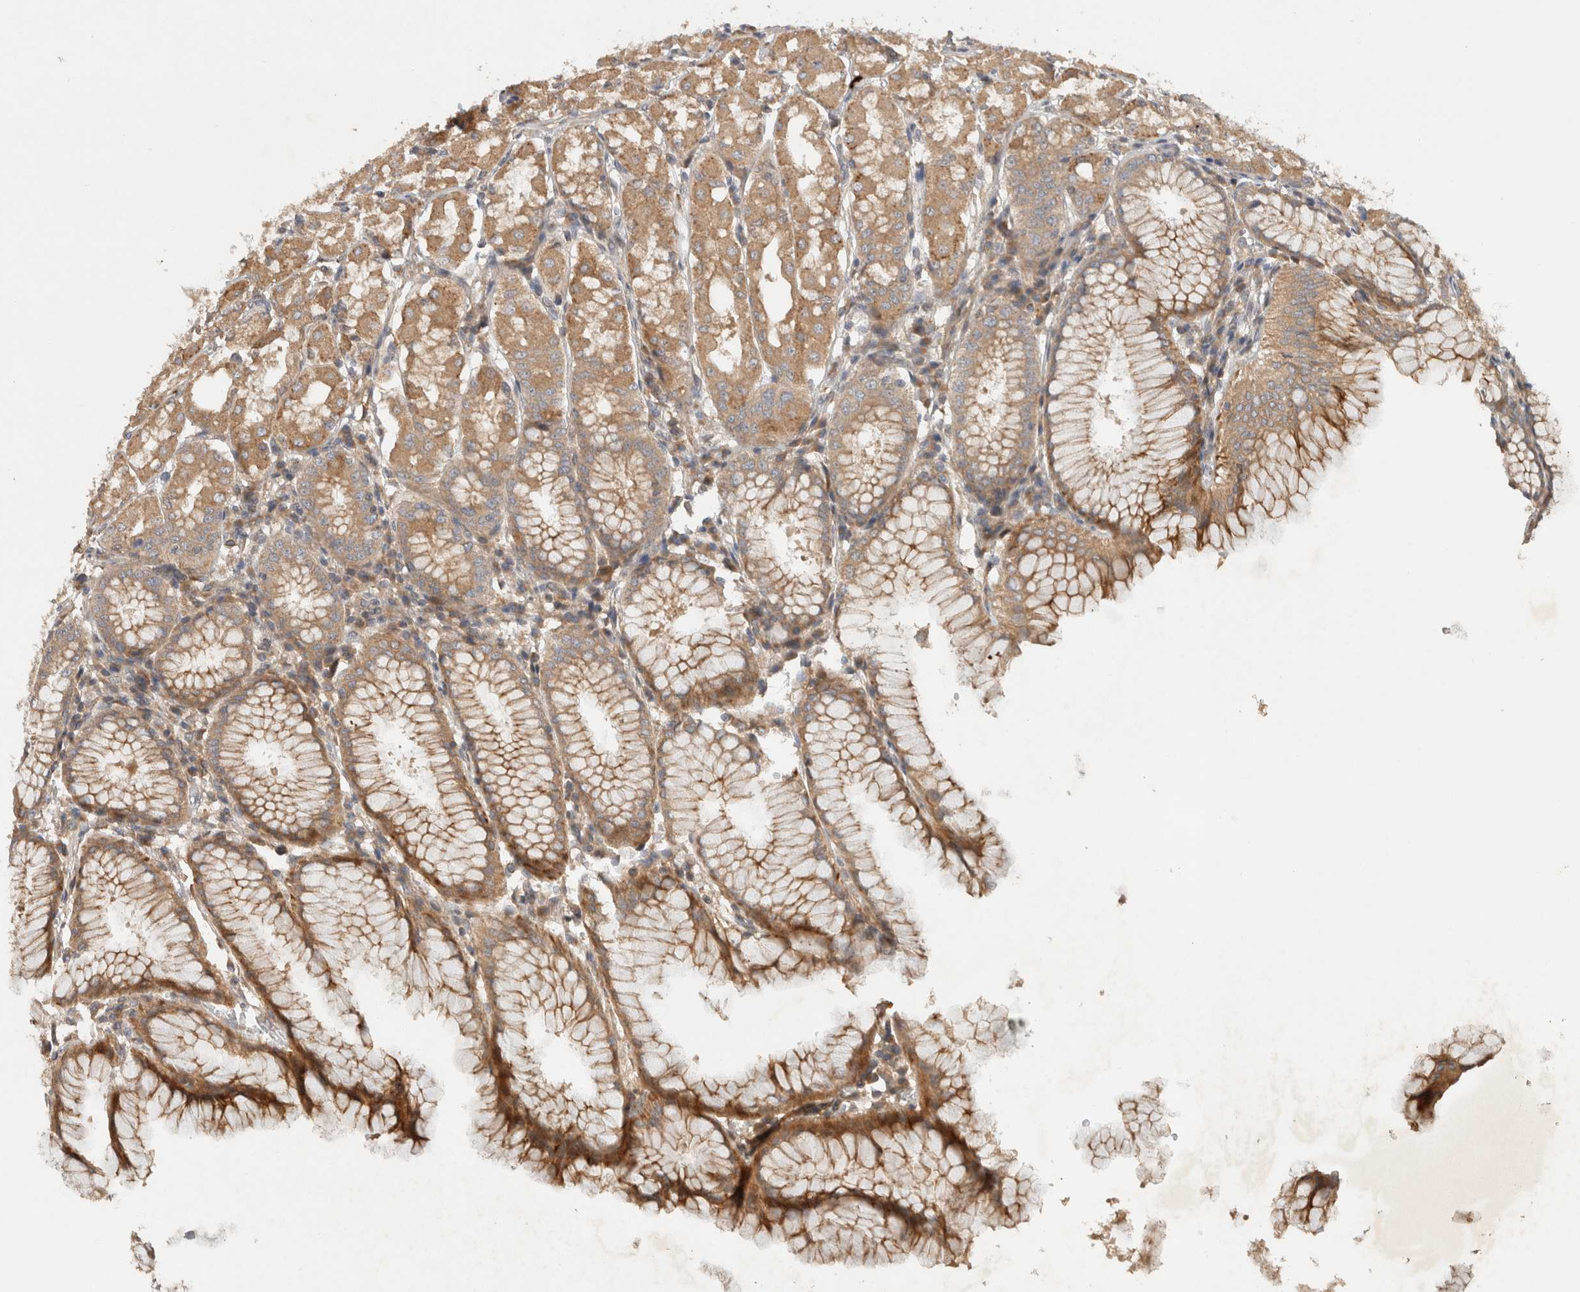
{"staining": {"intensity": "moderate", "quantity": "25%-75%", "location": "cytoplasmic/membranous"}, "tissue": "stomach", "cell_type": "Glandular cells", "image_type": "normal", "snomed": [{"axis": "morphology", "description": "Normal tissue, NOS"}, {"axis": "topography", "description": "Stomach, lower"}], "caption": "Stomach stained with a protein marker displays moderate staining in glandular cells.", "gene": "ARMC9", "patient": {"sex": "female", "age": 56}}